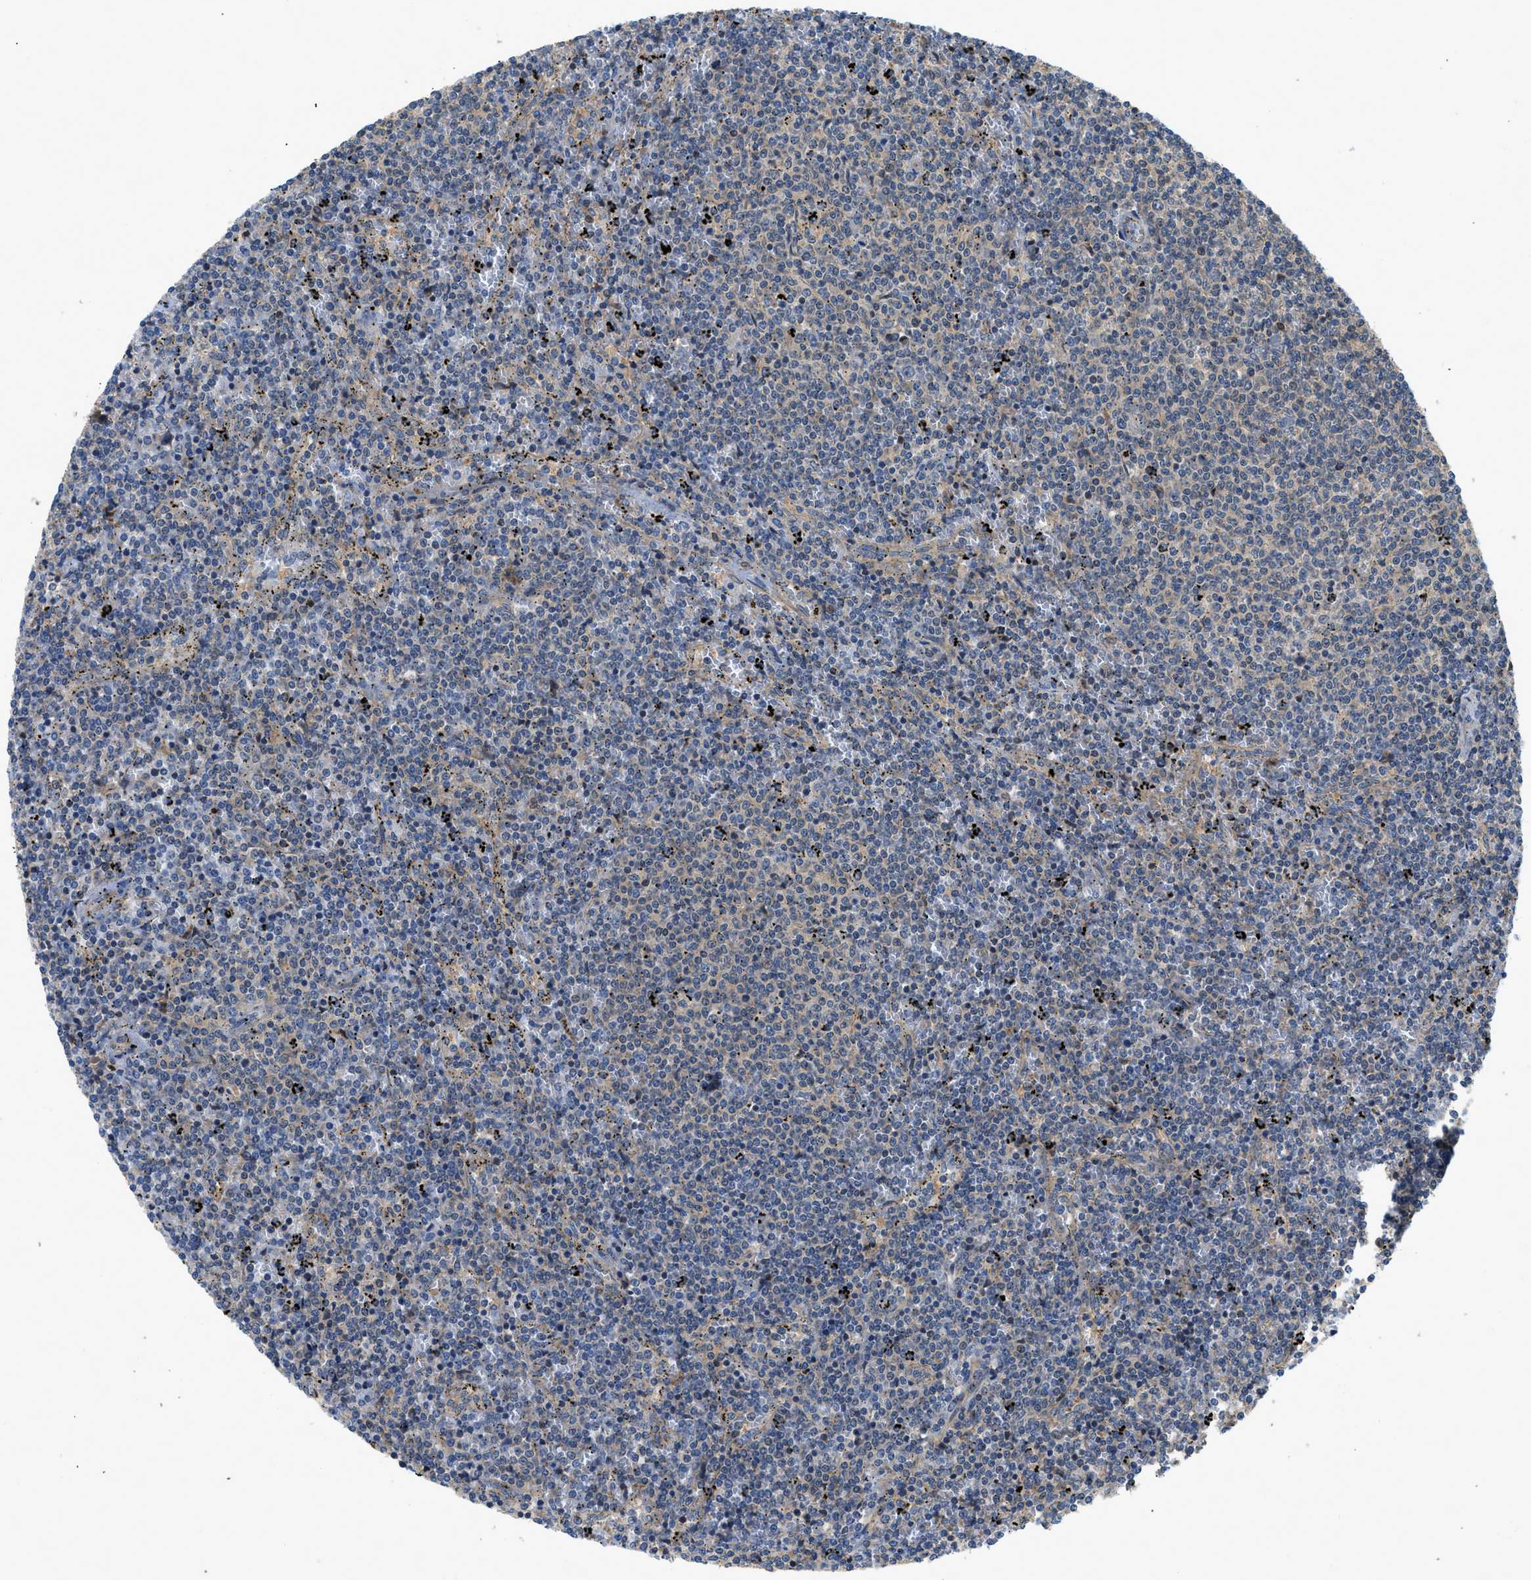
{"staining": {"intensity": "negative", "quantity": "none", "location": "none"}, "tissue": "lymphoma", "cell_type": "Tumor cells", "image_type": "cancer", "snomed": [{"axis": "morphology", "description": "Malignant lymphoma, non-Hodgkin's type, Low grade"}, {"axis": "topography", "description": "Spleen"}], "caption": "The immunohistochemistry (IHC) photomicrograph has no significant staining in tumor cells of malignant lymphoma, non-Hodgkin's type (low-grade) tissue.", "gene": "GPR31", "patient": {"sex": "female", "age": 50}}